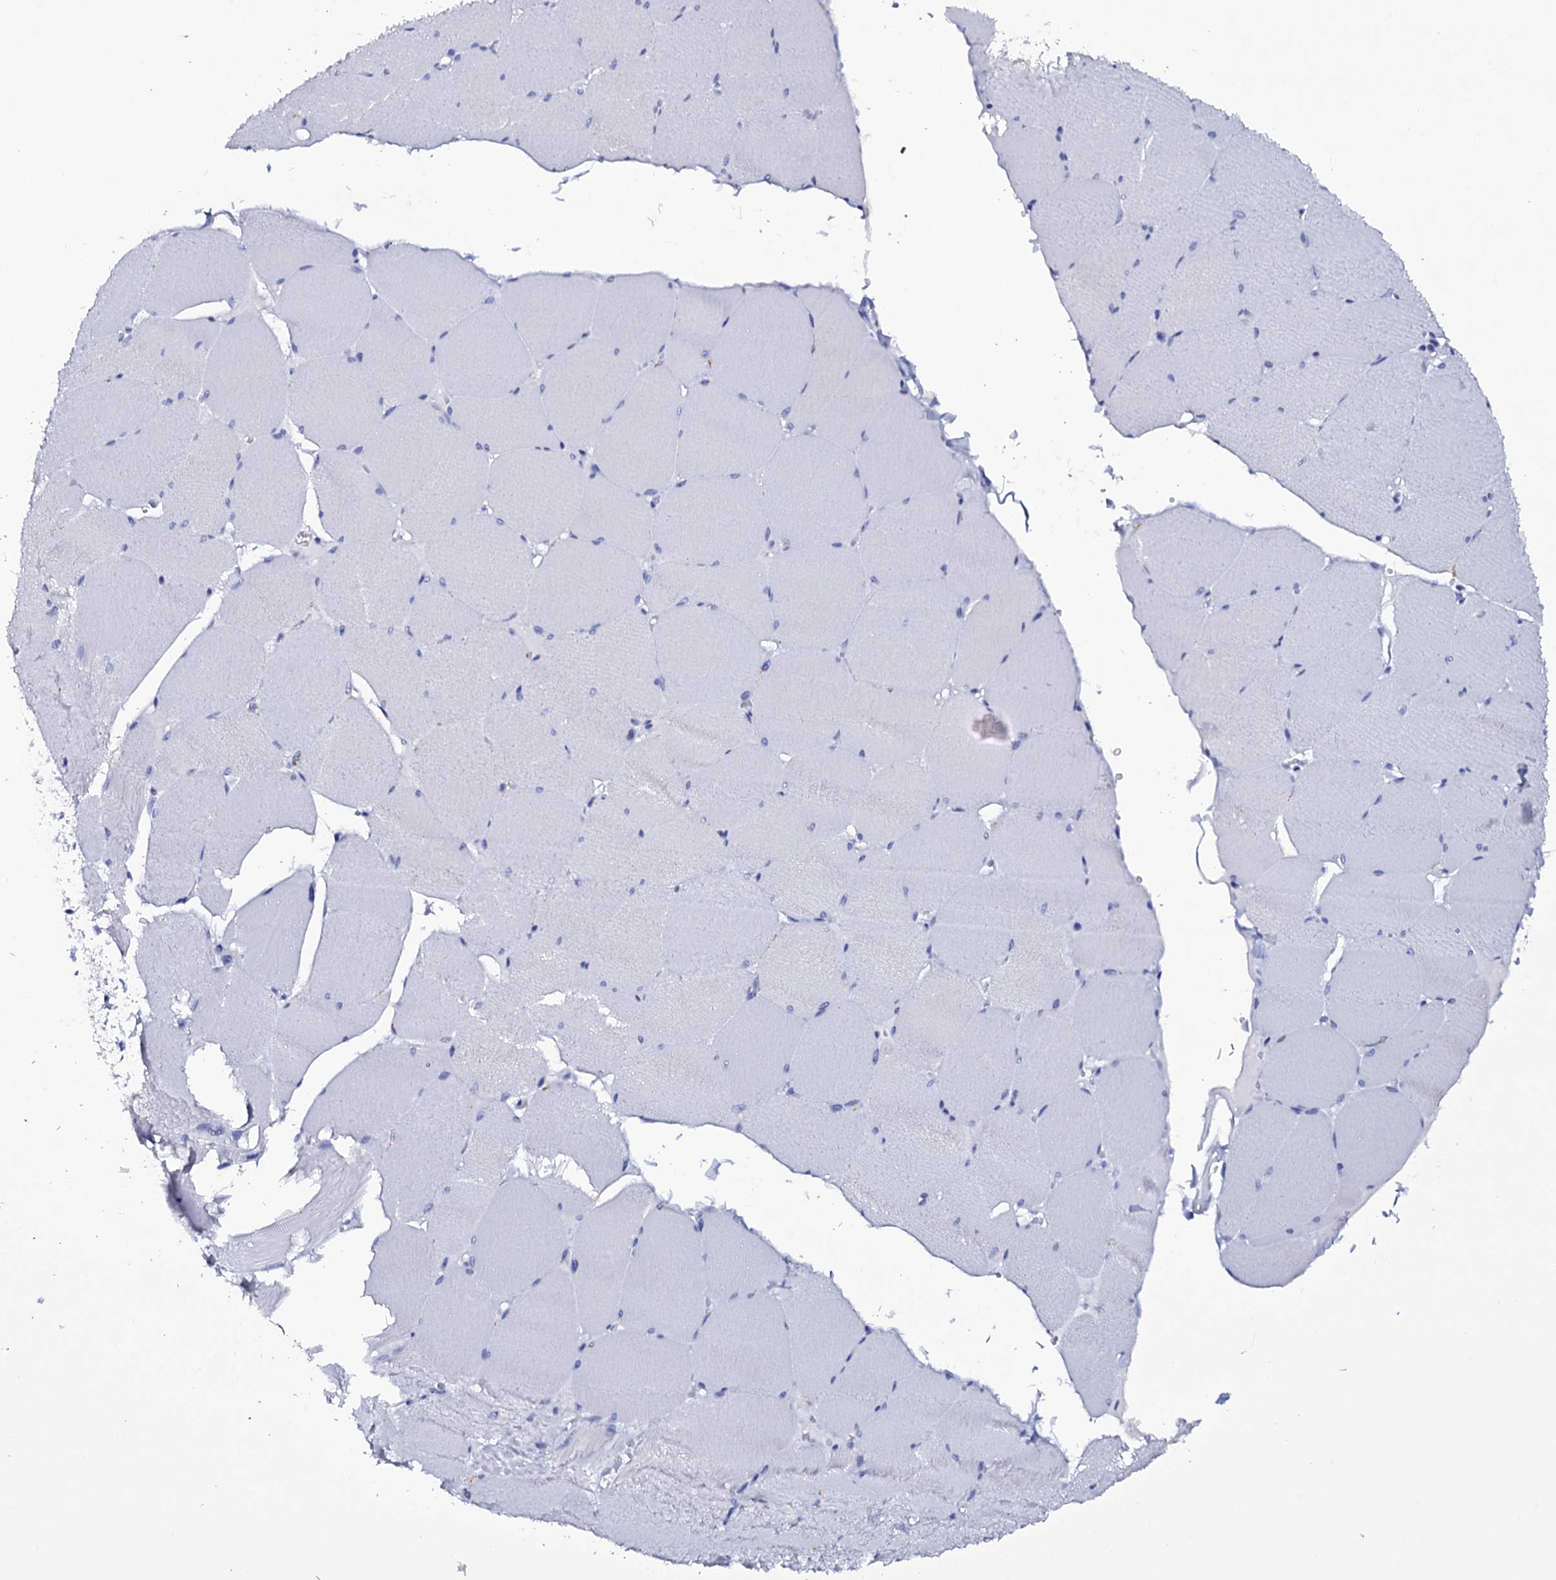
{"staining": {"intensity": "negative", "quantity": "none", "location": "none"}, "tissue": "skeletal muscle", "cell_type": "Myocytes", "image_type": "normal", "snomed": [{"axis": "morphology", "description": "Normal tissue, NOS"}, {"axis": "topography", "description": "Skeletal muscle"}, {"axis": "topography", "description": "Head-Neck"}], "caption": "A high-resolution histopathology image shows IHC staining of unremarkable skeletal muscle, which exhibits no significant staining in myocytes.", "gene": "ITPRID2", "patient": {"sex": "male", "age": 66}}